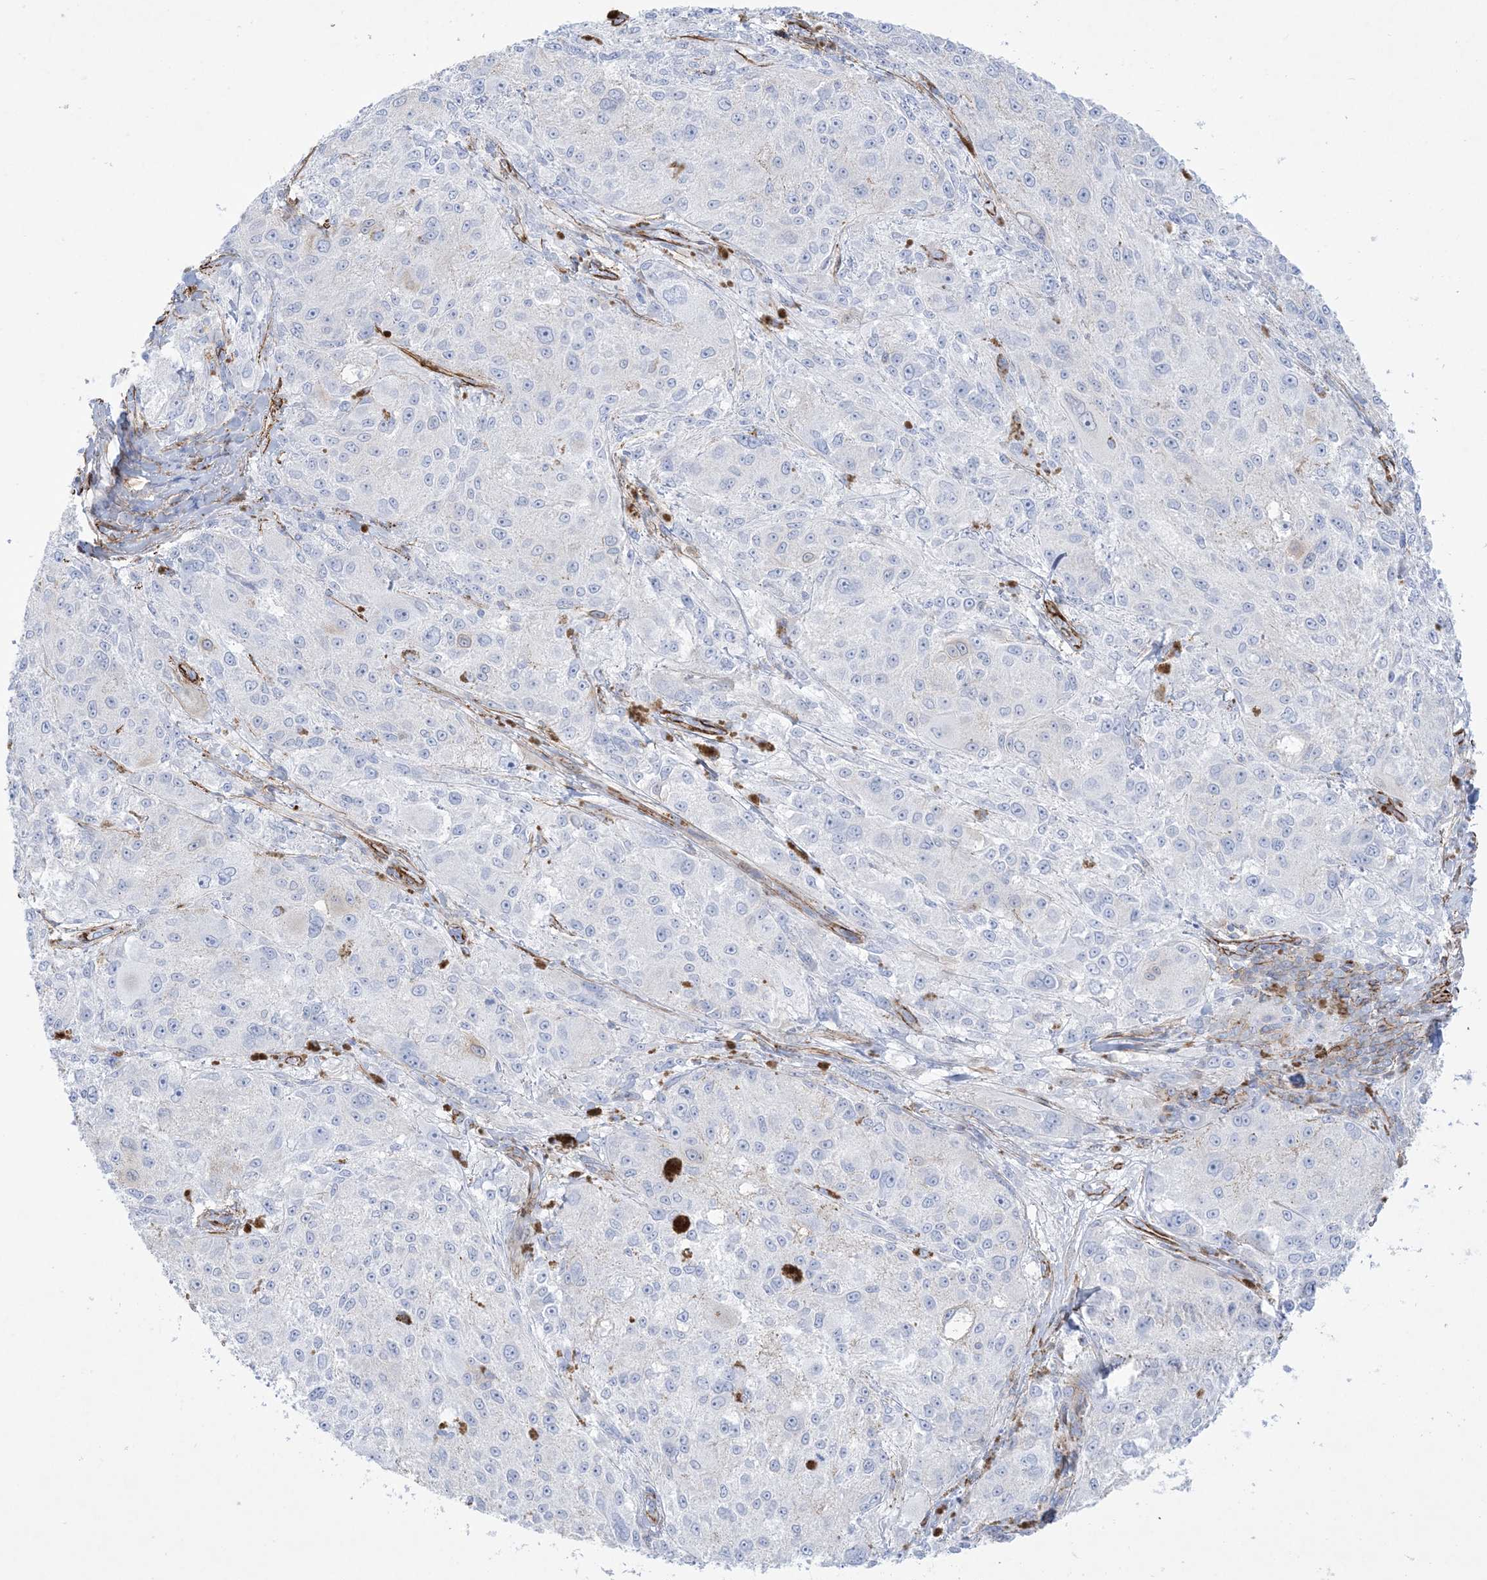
{"staining": {"intensity": "negative", "quantity": "none", "location": "none"}, "tissue": "melanoma", "cell_type": "Tumor cells", "image_type": "cancer", "snomed": [{"axis": "morphology", "description": "Necrosis, NOS"}, {"axis": "morphology", "description": "Malignant melanoma, NOS"}, {"axis": "topography", "description": "Skin"}], "caption": "Photomicrograph shows no significant protein expression in tumor cells of malignant melanoma.", "gene": "B3GNT7", "patient": {"sex": "female", "age": 87}}